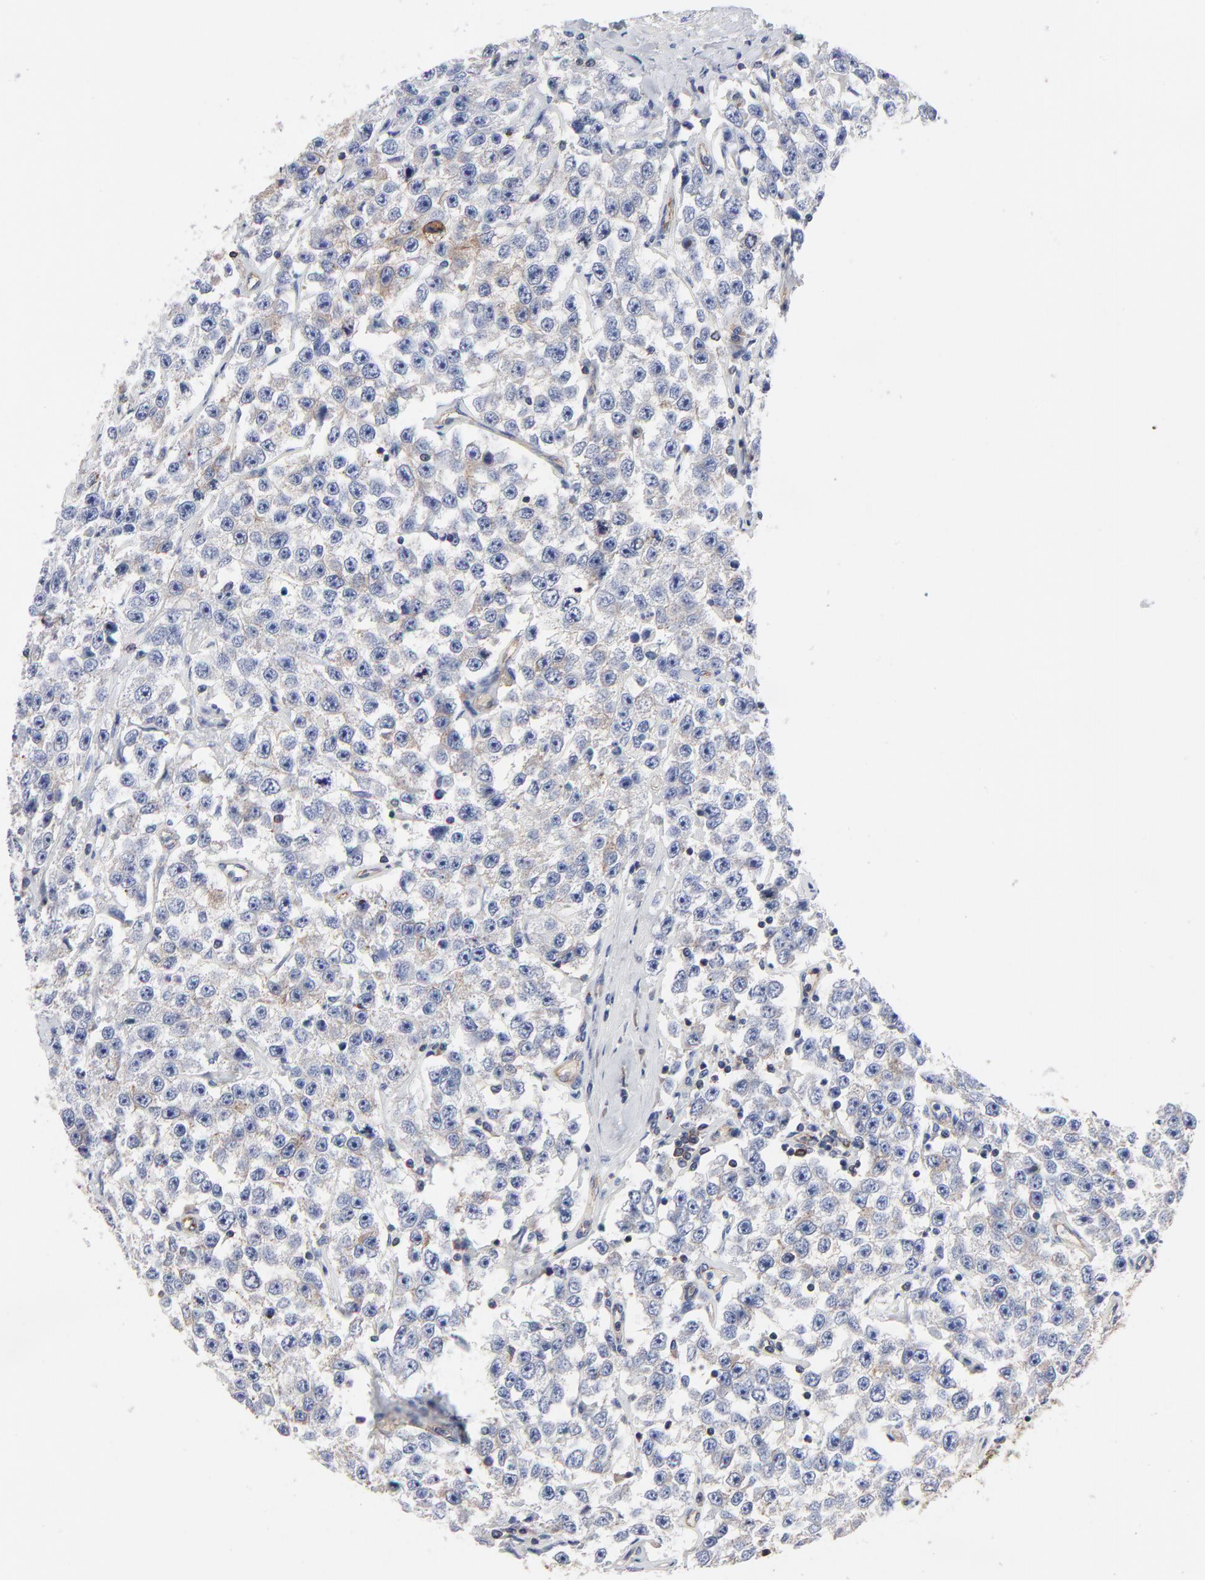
{"staining": {"intensity": "weak", "quantity": "25%-75%", "location": "cytoplasmic/membranous"}, "tissue": "testis cancer", "cell_type": "Tumor cells", "image_type": "cancer", "snomed": [{"axis": "morphology", "description": "Seminoma, NOS"}, {"axis": "topography", "description": "Testis"}], "caption": "Immunohistochemistry staining of seminoma (testis), which reveals low levels of weak cytoplasmic/membranous positivity in about 25%-75% of tumor cells indicating weak cytoplasmic/membranous protein staining. The staining was performed using DAB (brown) for protein detection and nuclei were counterstained in hematoxylin (blue).", "gene": "CD2AP", "patient": {"sex": "male", "age": 52}}